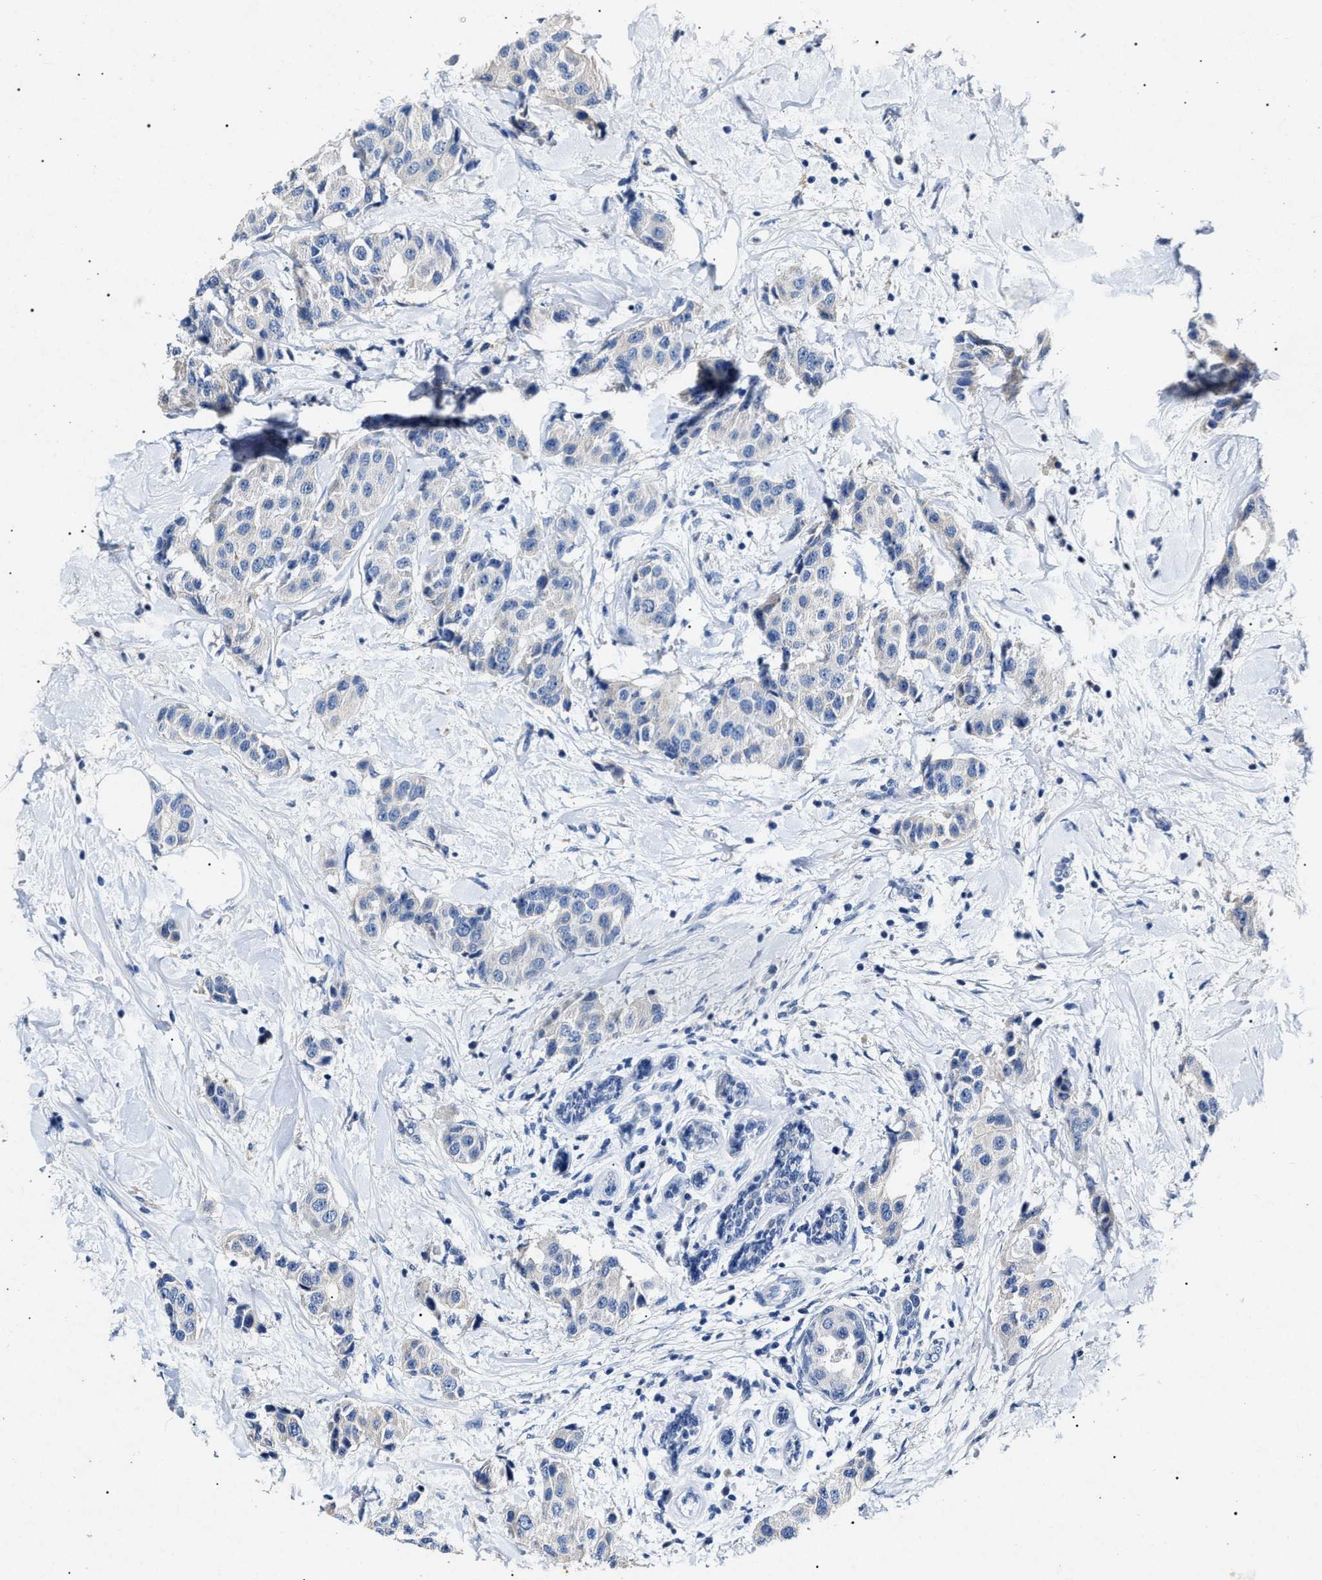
{"staining": {"intensity": "negative", "quantity": "none", "location": "none"}, "tissue": "breast cancer", "cell_type": "Tumor cells", "image_type": "cancer", "snomed": [{"axis": "morphology", "description": "Normal tissue, NOS"}, {"axis": "morphology", "description": "Duct carcinoma"}, {"axis": "topography", "description": "Breast"}], "caption": "IHC of breast intraductal carcinoma demonstrates no staining in tumor cells. (DAB (3,3'-diaminobenzidine) immunohistochemistry with hematoxylin counter stain).", "gene": "LRRC8E", "patient": {"sex": "female", "age": 39}}